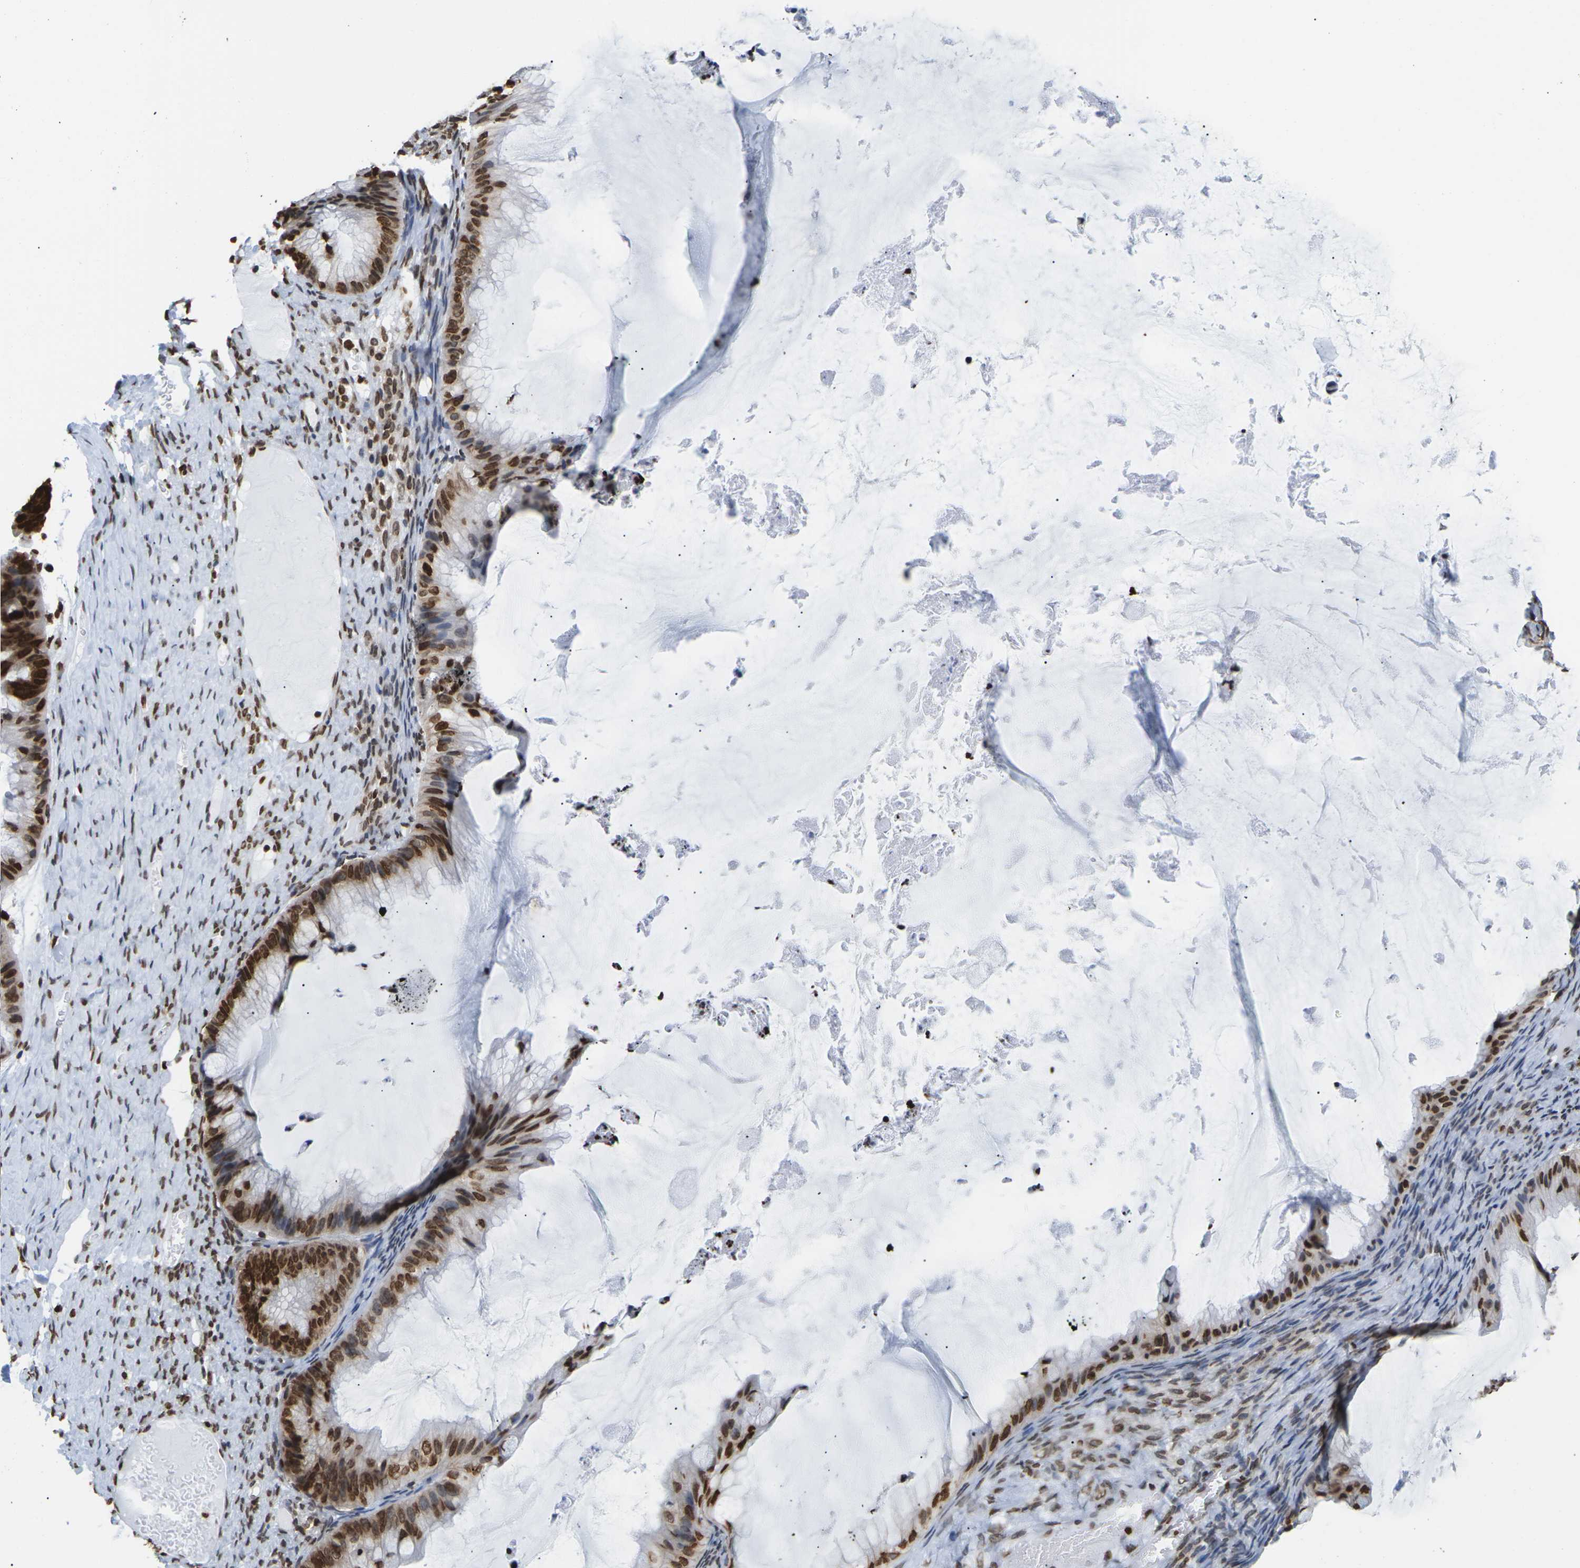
{"staining": {"intensity": "strong", "quantity": ">75%", "location": "cytoplasmic/membranous,nuclear"}, "tissue": "ovarian cancer", "cell_type": "Tumor cells", "image_type": "cancer", "snomed": [{"axis": "morphology", "description": "Cystadenocarcinoma, mucinous, NOS"}, {"axis": "topography", "description": "Ovary"}], "caption": "Human ovarian cancer (mucinous cystadenocarcinoma) stained for a protein (brown) shows strong cytoplasmic/membranous and nuclear positive expression in about >75% of tumor cells.", "gene": "H2AC21", "patient": {"sex": "female", "age": 61}}